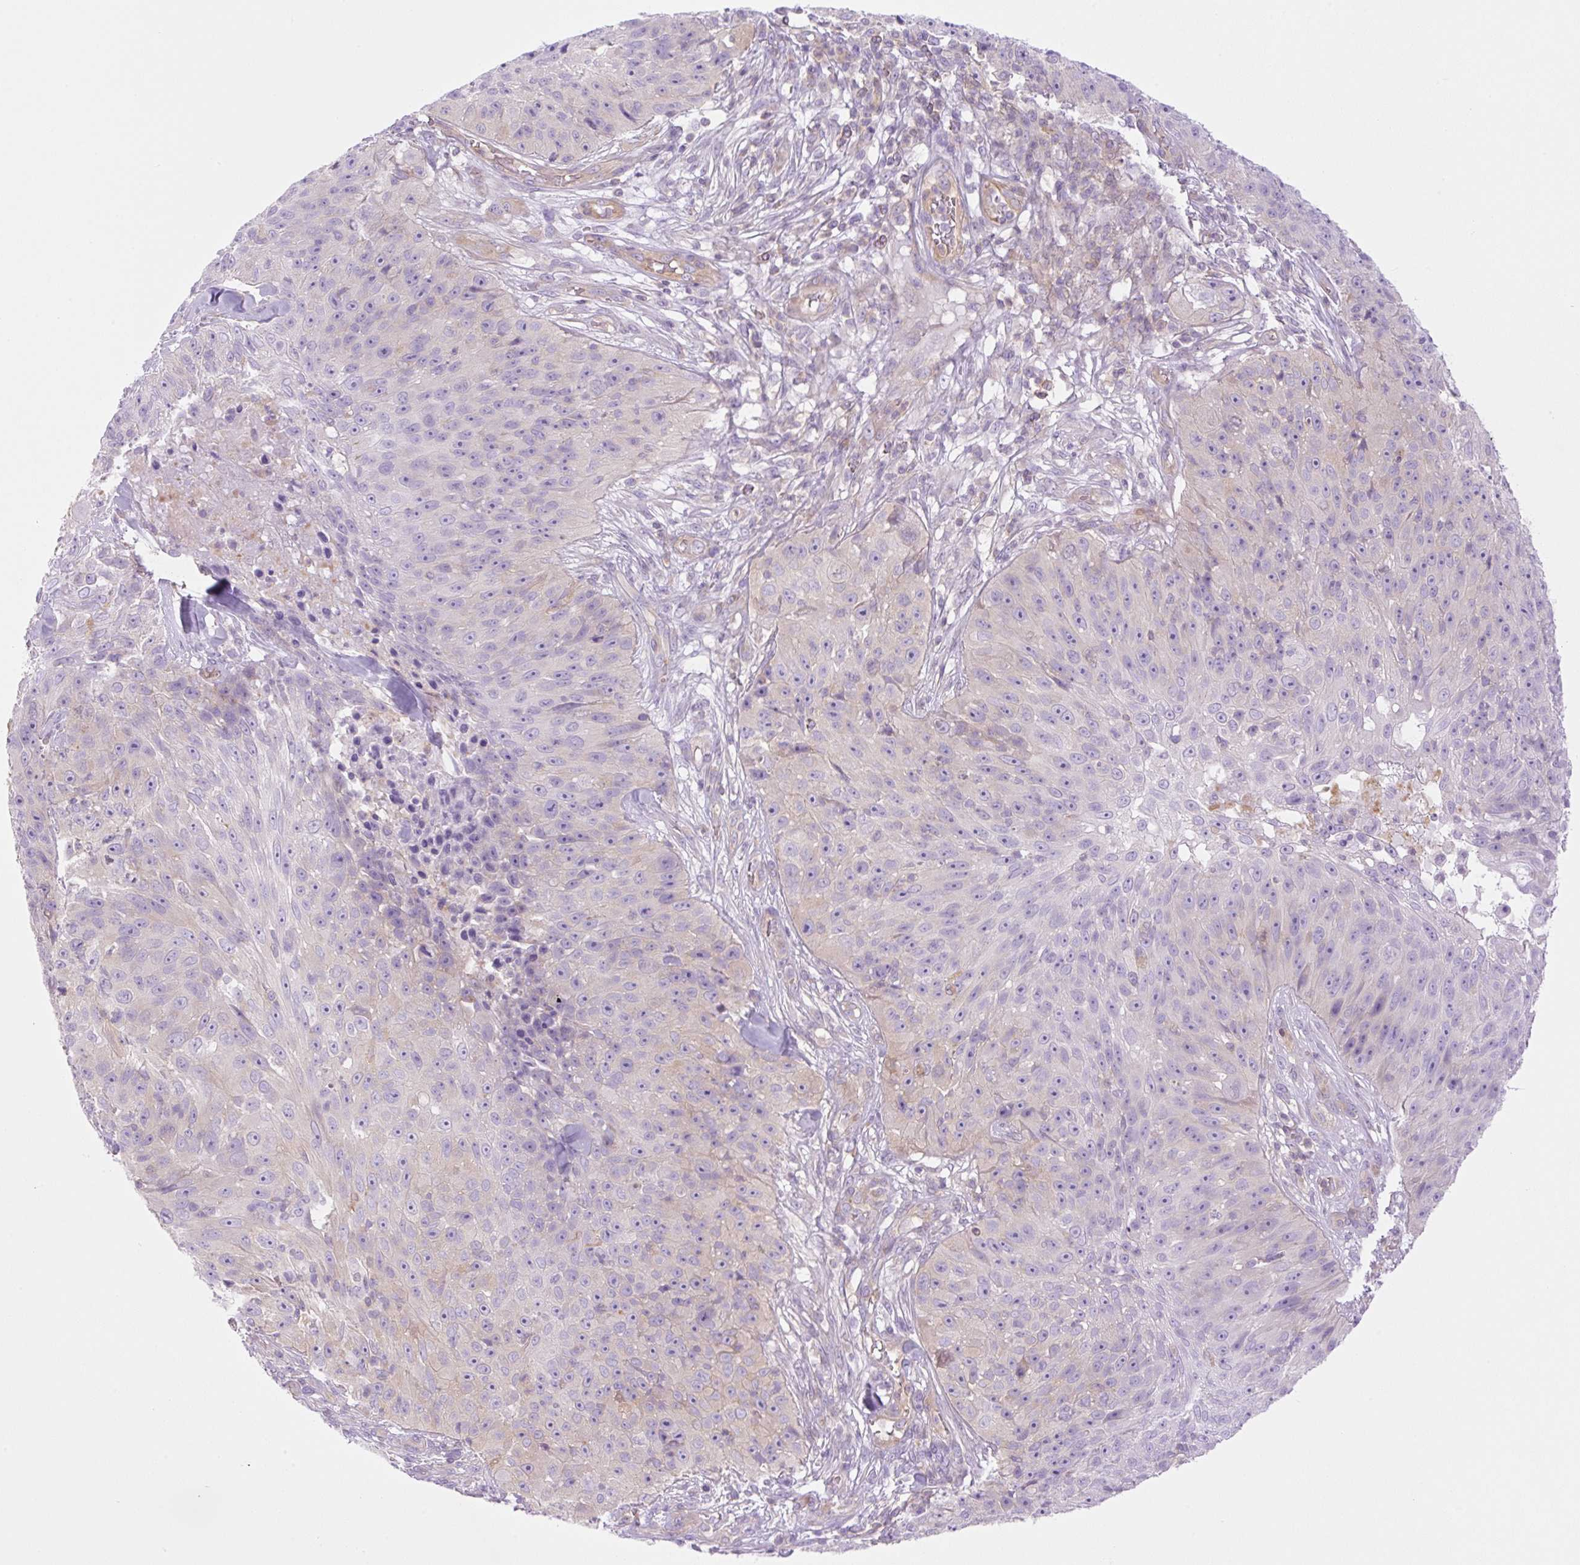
{"staining": {"intensity": "negative", "quantity": "none", "location": "none"}, "tissue": "skin cancer", "cell_type": "Tumor cells", "image_type": "cancer", "snomed": [{"axis": "morphology", "description": "Squamous cell carcinoma, NOS"}, {"axis": "topography", "description": "Skin"}], "caption": "DAB immunohistochemical staining of skin squamous cell carcinoma displays no significant staining in tumor cells. (DAB IHC visualized using brightfield microscopy, high magnification).", "gene": "EHD3", "patient": {"sex": "female", "age": 87}}